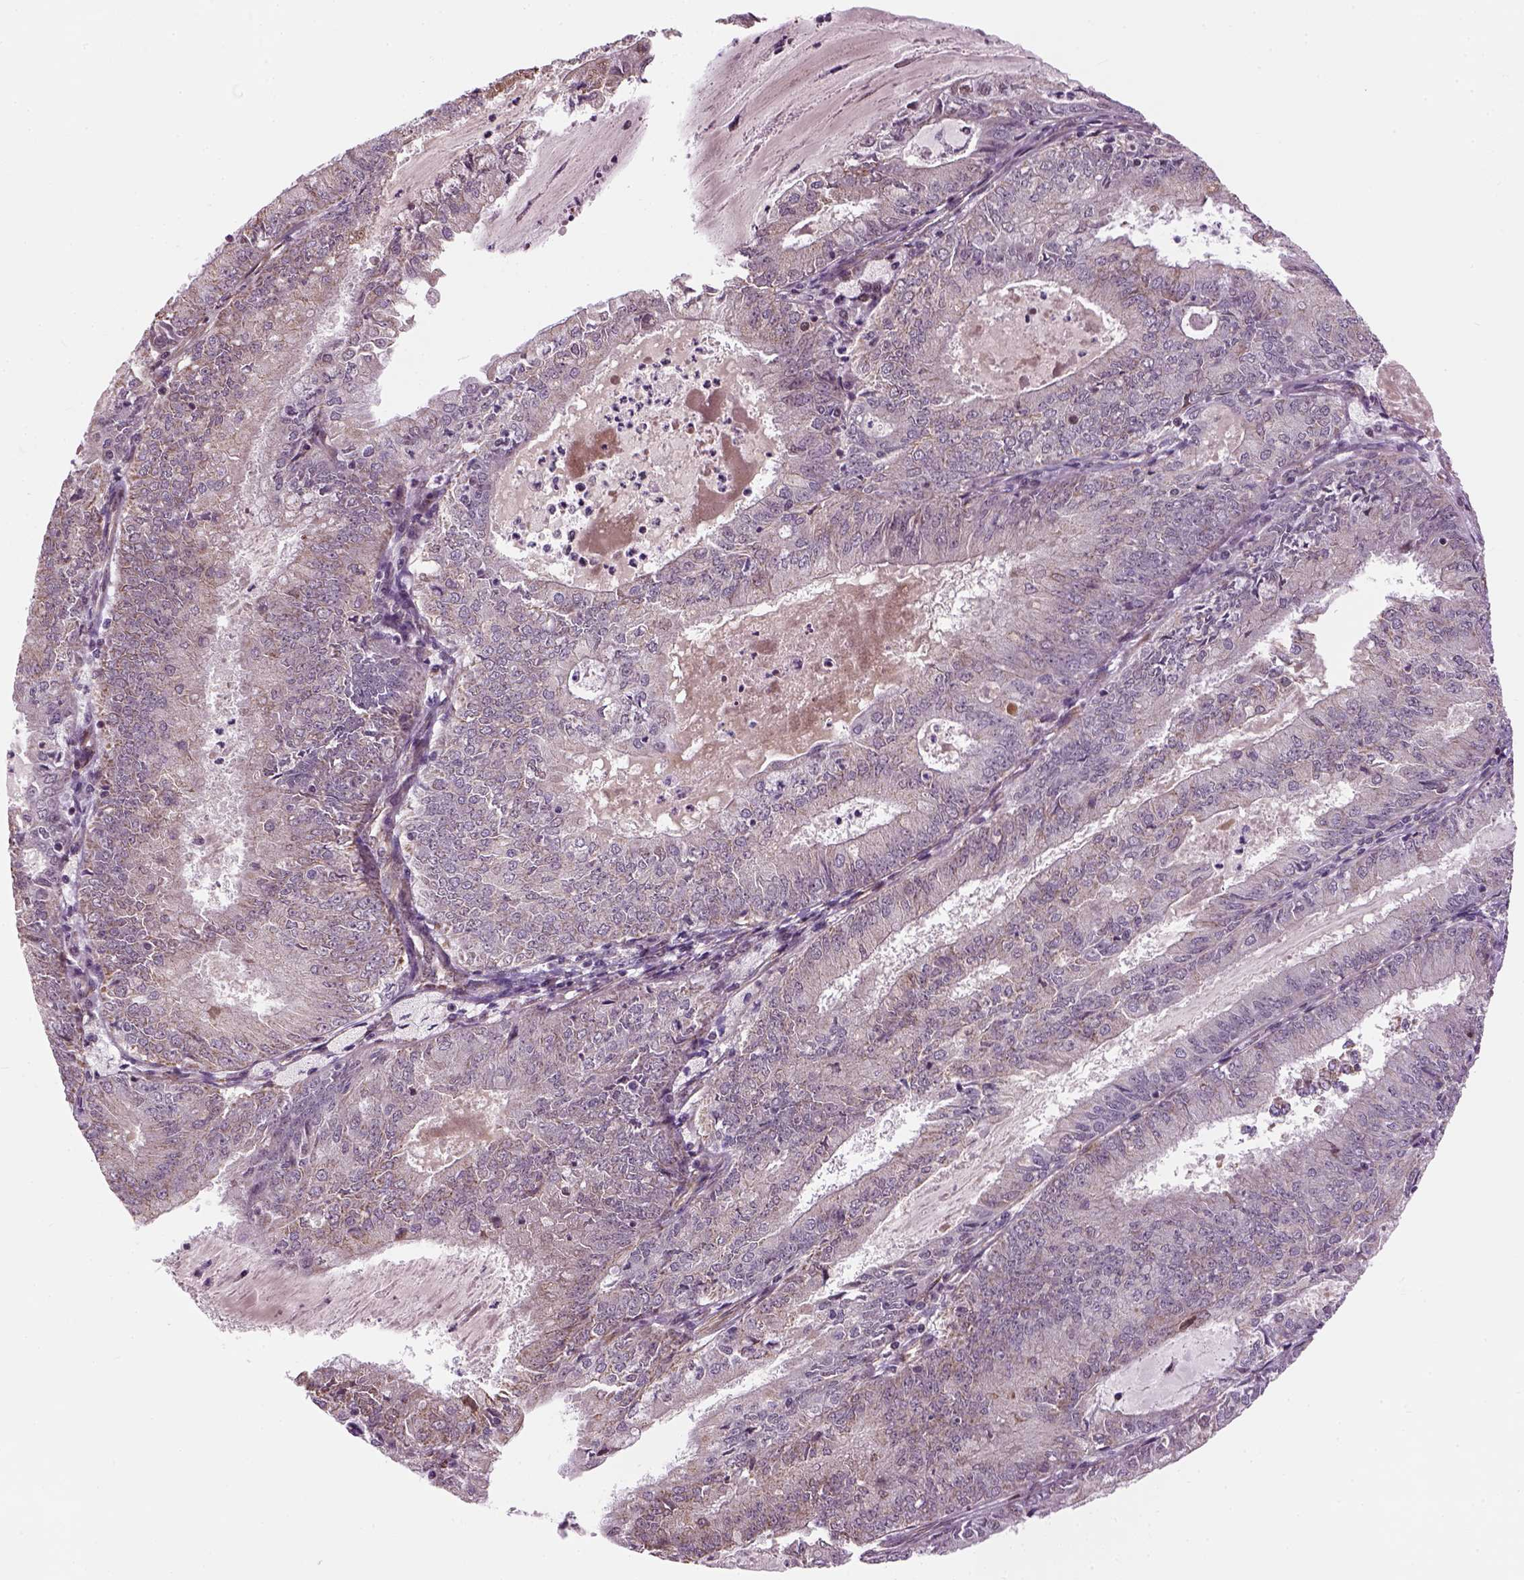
{"staining": {"intensity": "weak", "quantity": "<25%", "location": "cytoplasmic/membranous"}, "tissue": "endometrial cancer", "cell_type": "Tumor cells", "image_type": "cancer", "snomed": [{"axis": "morphology", "description": "Adenocarcinoma, NOS"}, {"axis": "topography", "description": "Endometrium"}], "caption": "Immunohistochemistry (IHC) of endometrial adenocarcinoma displays no staining in tumor cells.", "gene": "XK", "patient": {"sex": "female", "age": 57}}